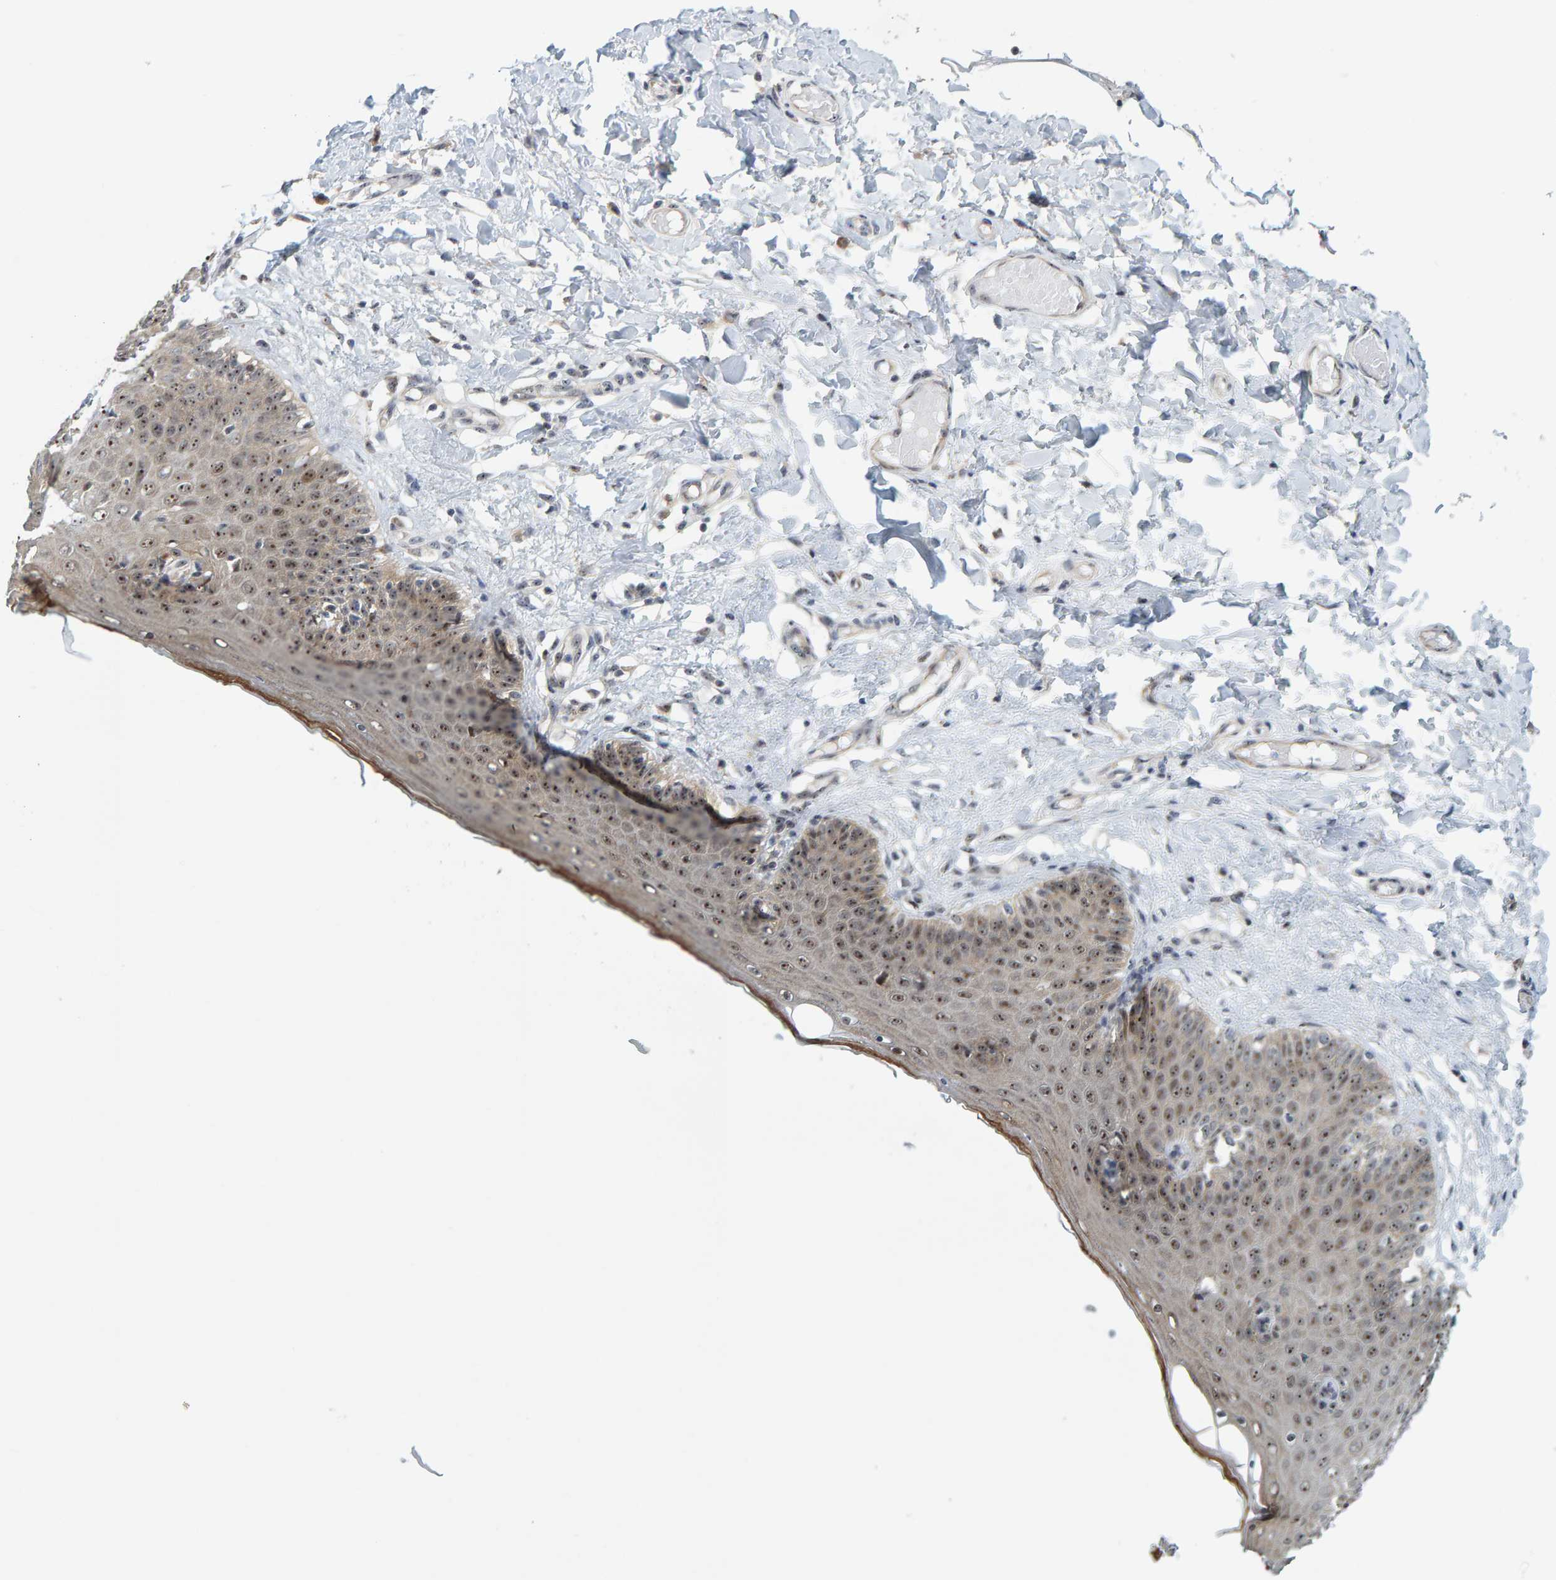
{"staining": {"intensity": "strong", "quantity": ">75%", "location": "cytoplasmic/membranous,nuclear"}, "tissue": "skin", "cell_type": "Epidermal cells", "image_type": "normal", "snomed": [{"axis": "morphology", "description": "Normal tissue, NOS"}, {"axis": "topography", "description": "Vulva"}], "caption": "IHC (DAB) staining of normal human skin displays strong cytoplasmic/membranous,nuclear protein staining in approximately >75% of epidermal cells.", "gene": "POLR1E", "patient": {"sex": "female", "age": 66}}